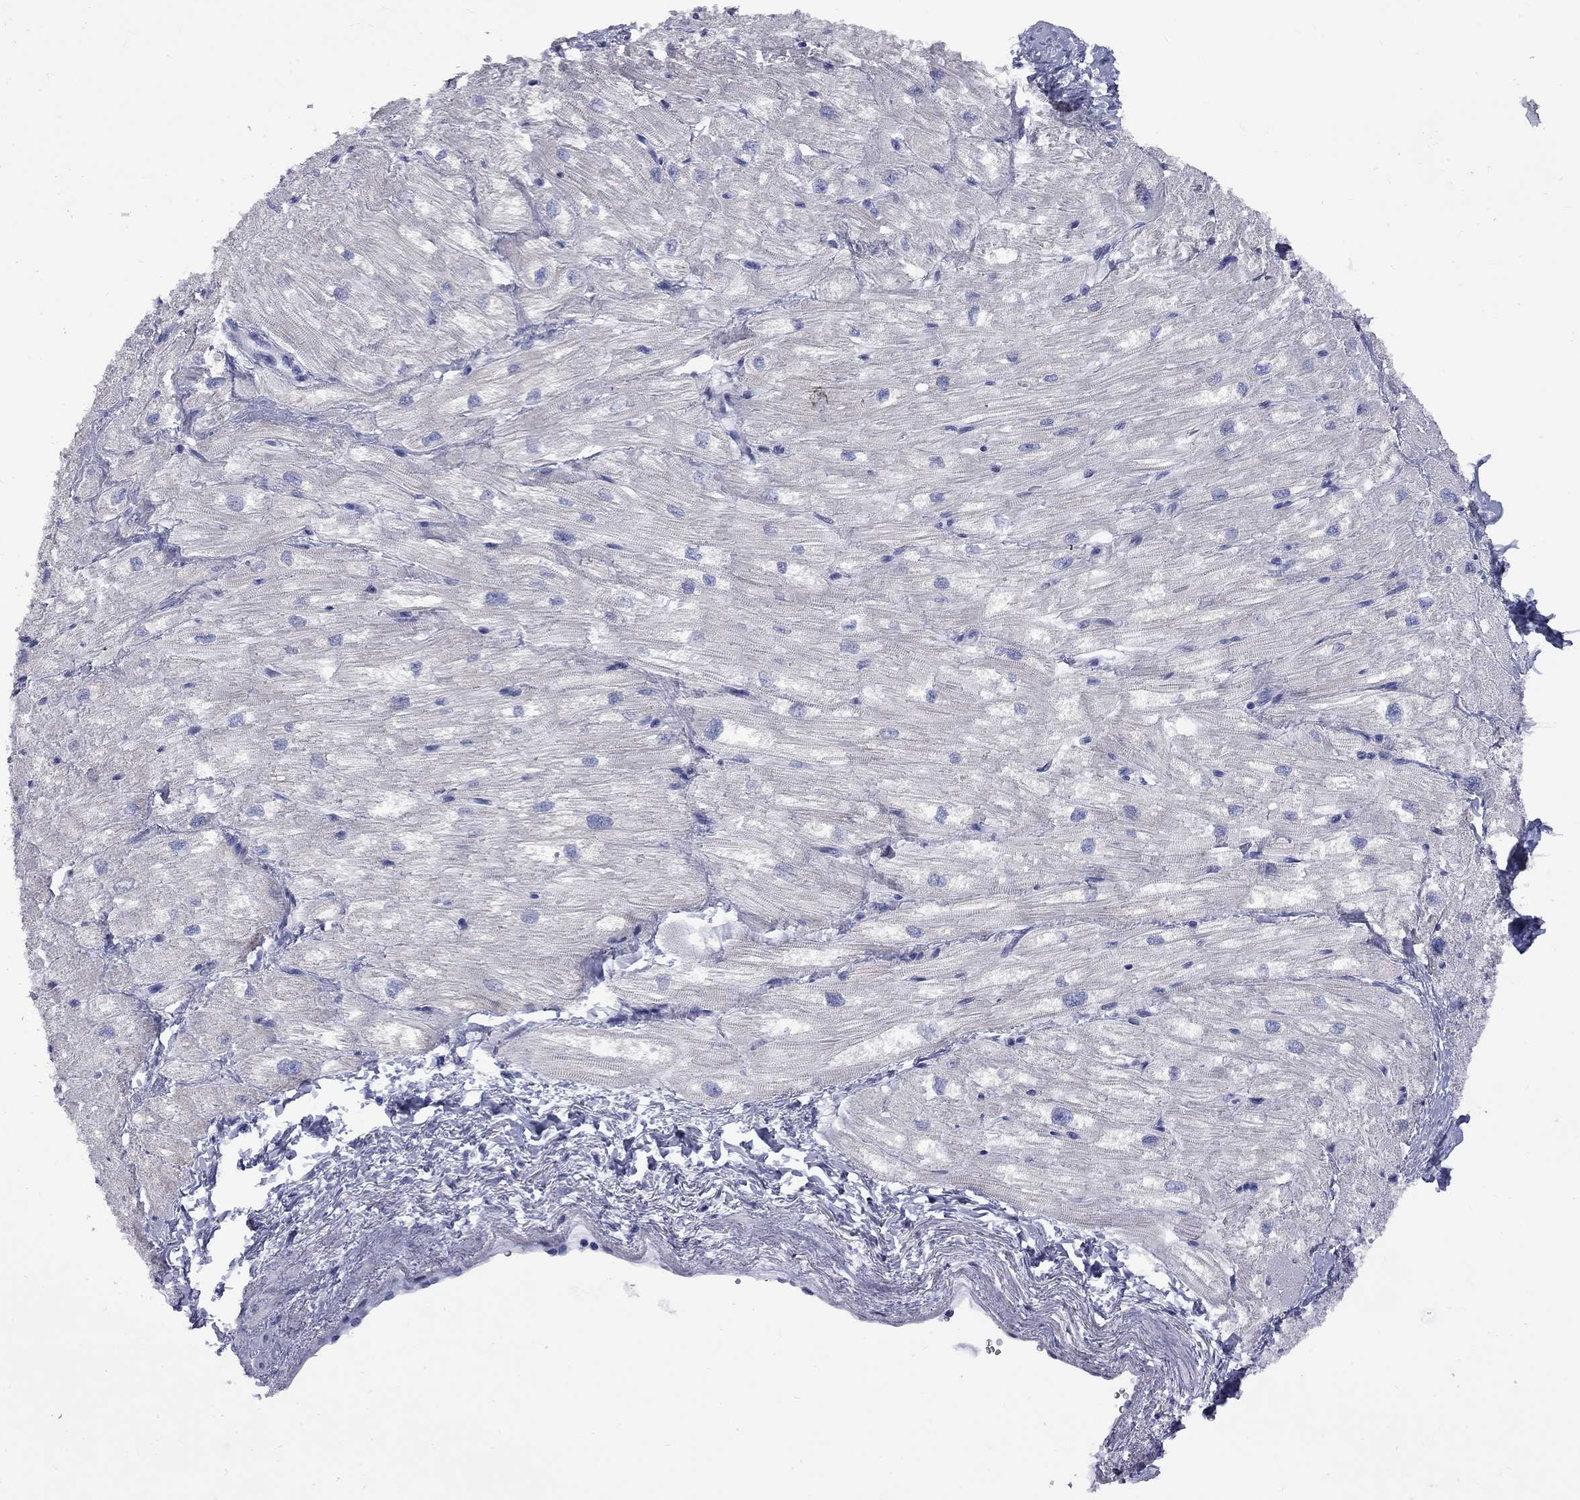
{"staining": {"intensity": "negative", "quantity": "none", "location": "none"}, "tissue": "heart muscle", "cell_type": "Cardiomyocytes", "image_type": "normal", "snomed": [{"axis": "morphology", "description": "Normal tissue, NOS"}, {"axis": "topography", "description": "Heart"}], "caption": "Immunohistochemical staining of unremarkable human heart muscle displays no significant expression in cardiomyocytes.", "gene": "ABCB4", "patient": {"sex": "male", "age": 57}}